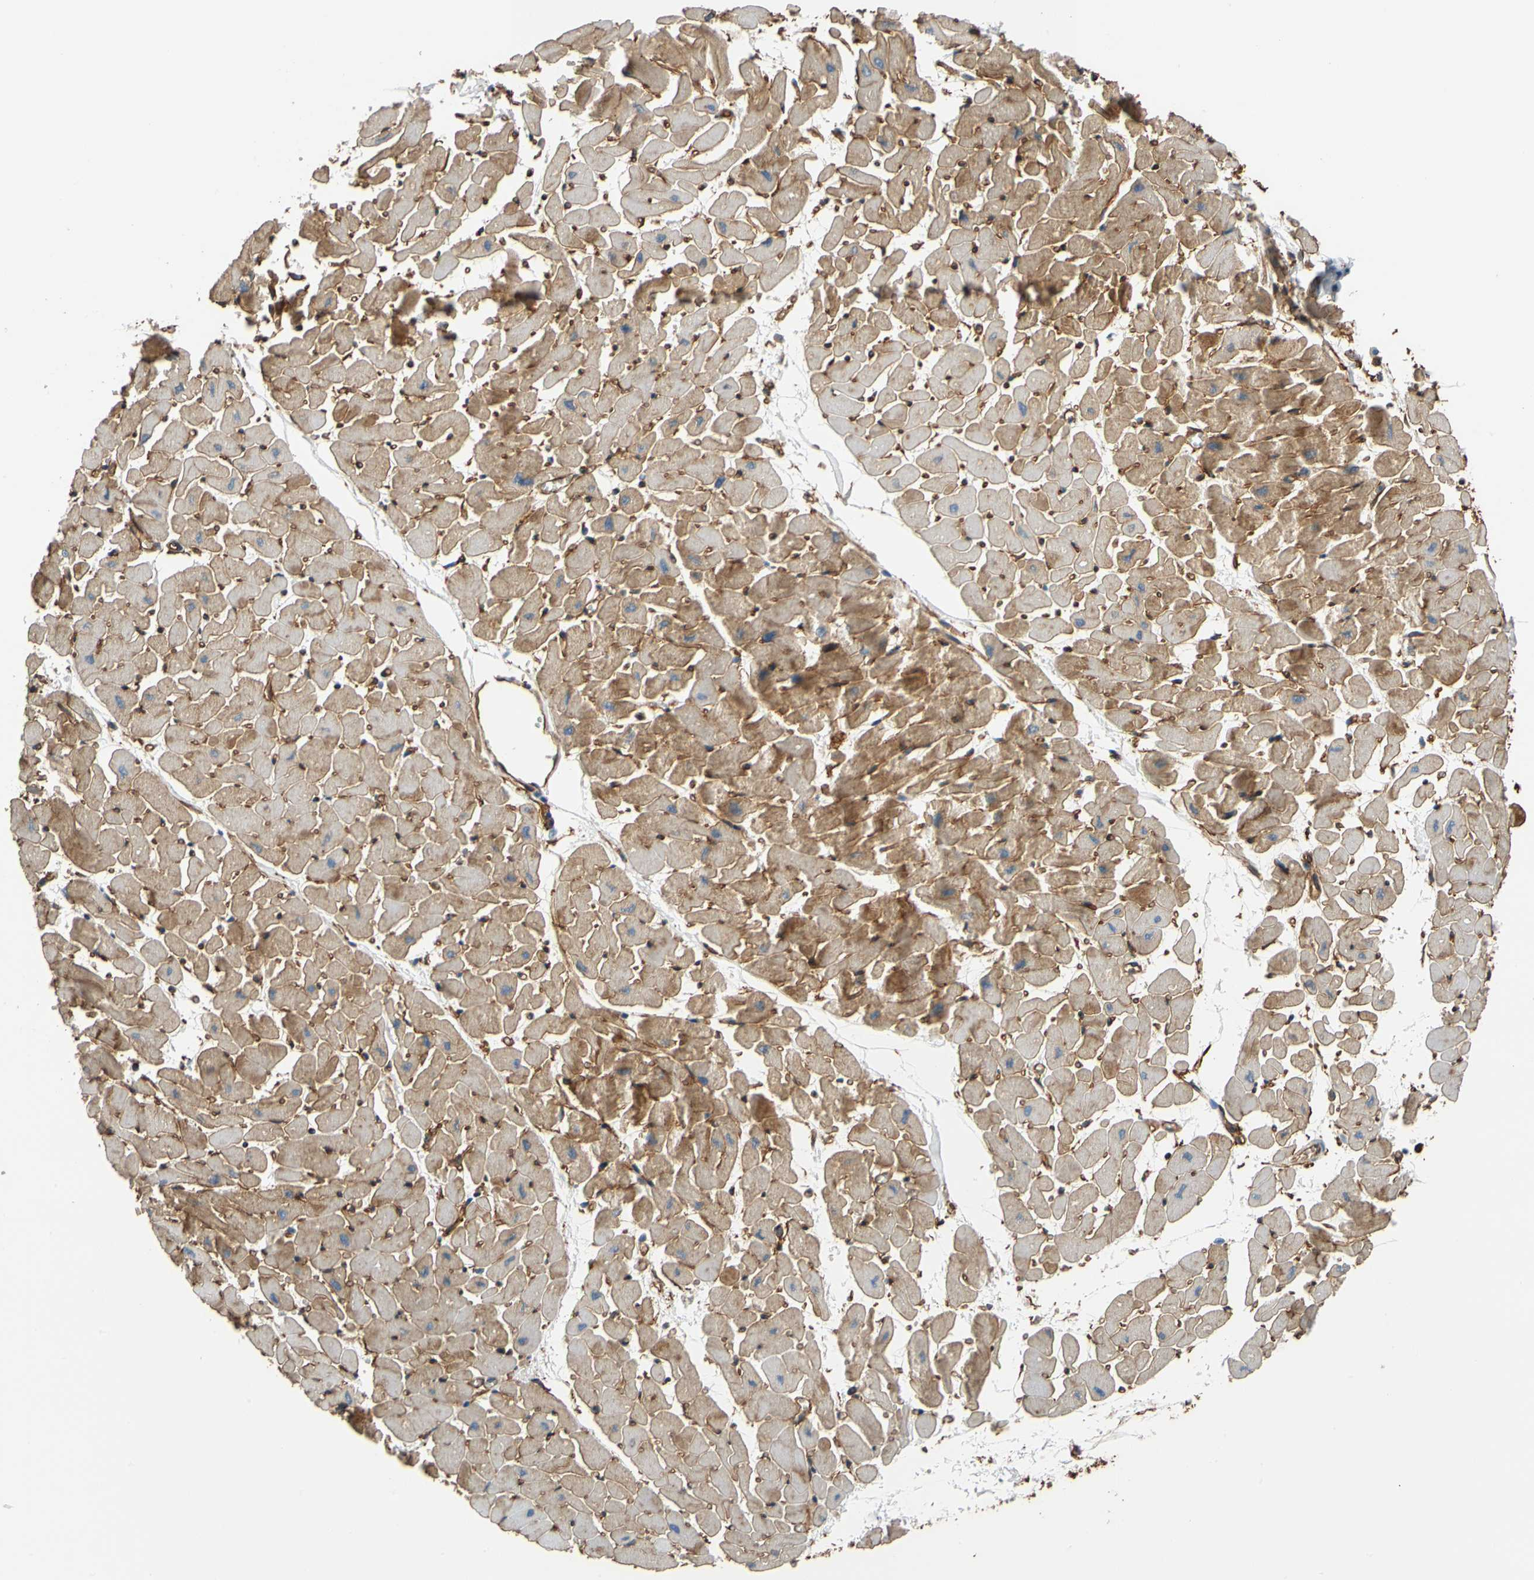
{"staining": {"intensity": "moderate", "quantity": "25%-75%", "location": "cytoplasmic/membranous"}, "tissue": "heart muscle", "cell_type": "Cardiomyocytes", "image_type": "normal", "snomed": [{"axis": "morphology", "description": "Normal tissue, NOS"}, {"axis": "topography", "description": "Heart"}], "caption": "Unremarkable heart muscle displays moderate cytoplasmic/membranous positivity in about 25%-75% of cardiomyocytes, visualized by immunohistochemistry.", "gene": "SPTAN1", "patient": {"sex": "female", "age": 19}}